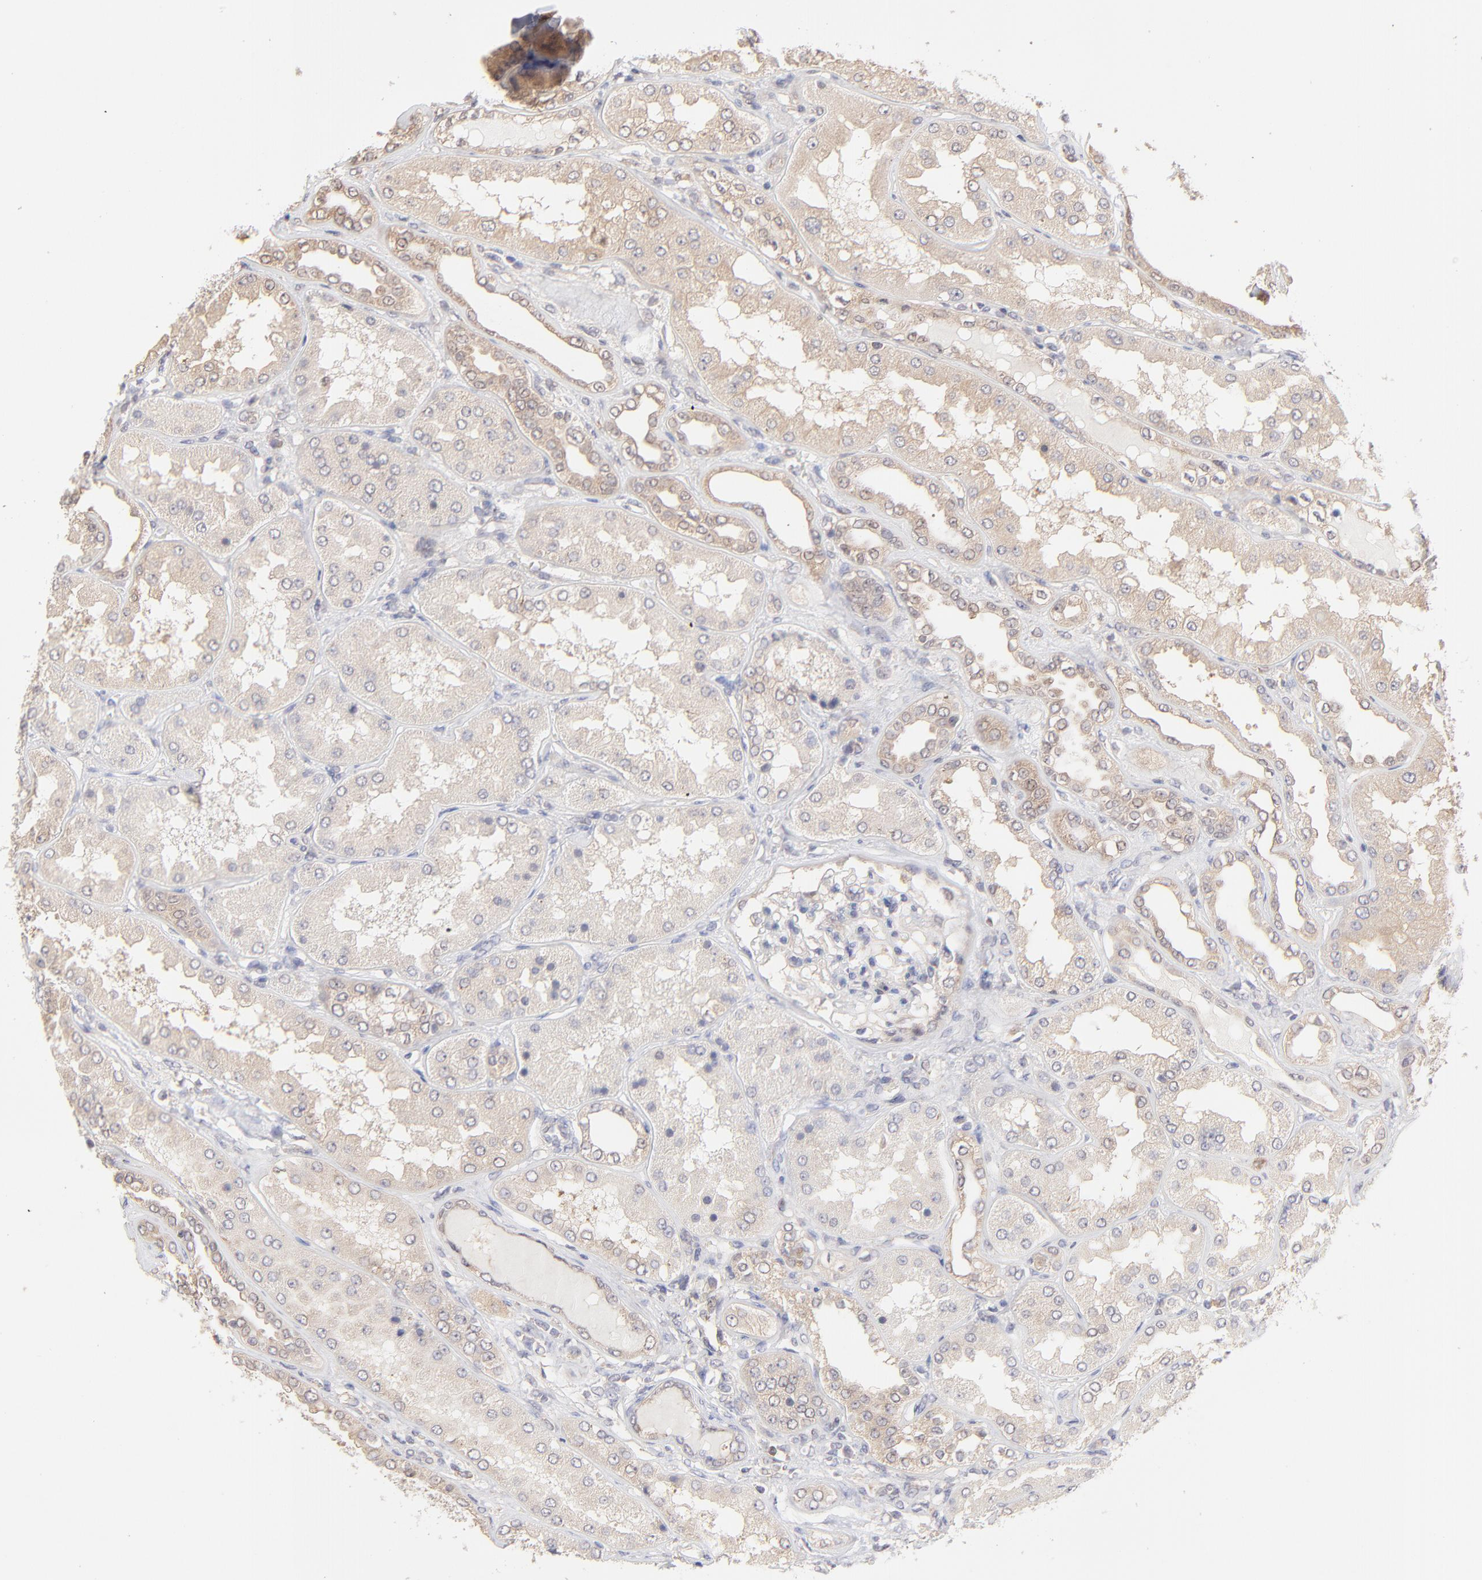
{"staining": {"intensity": "negative", "quantity": "none", "location": "none"}, "tissue": "kidney", "cell_type": "Cells in glomeruli", "image_type": "normal", "snomed": [{"axis": "morphology", "description": "Normal tissue, NOS"}, {"axis": "topography", "description": "Kidney"}], "caption": "There is no significant positivity in cells in glomeruli of kidney.", "gene": "GART", "patient": {"sex": "female", "age": 56}}